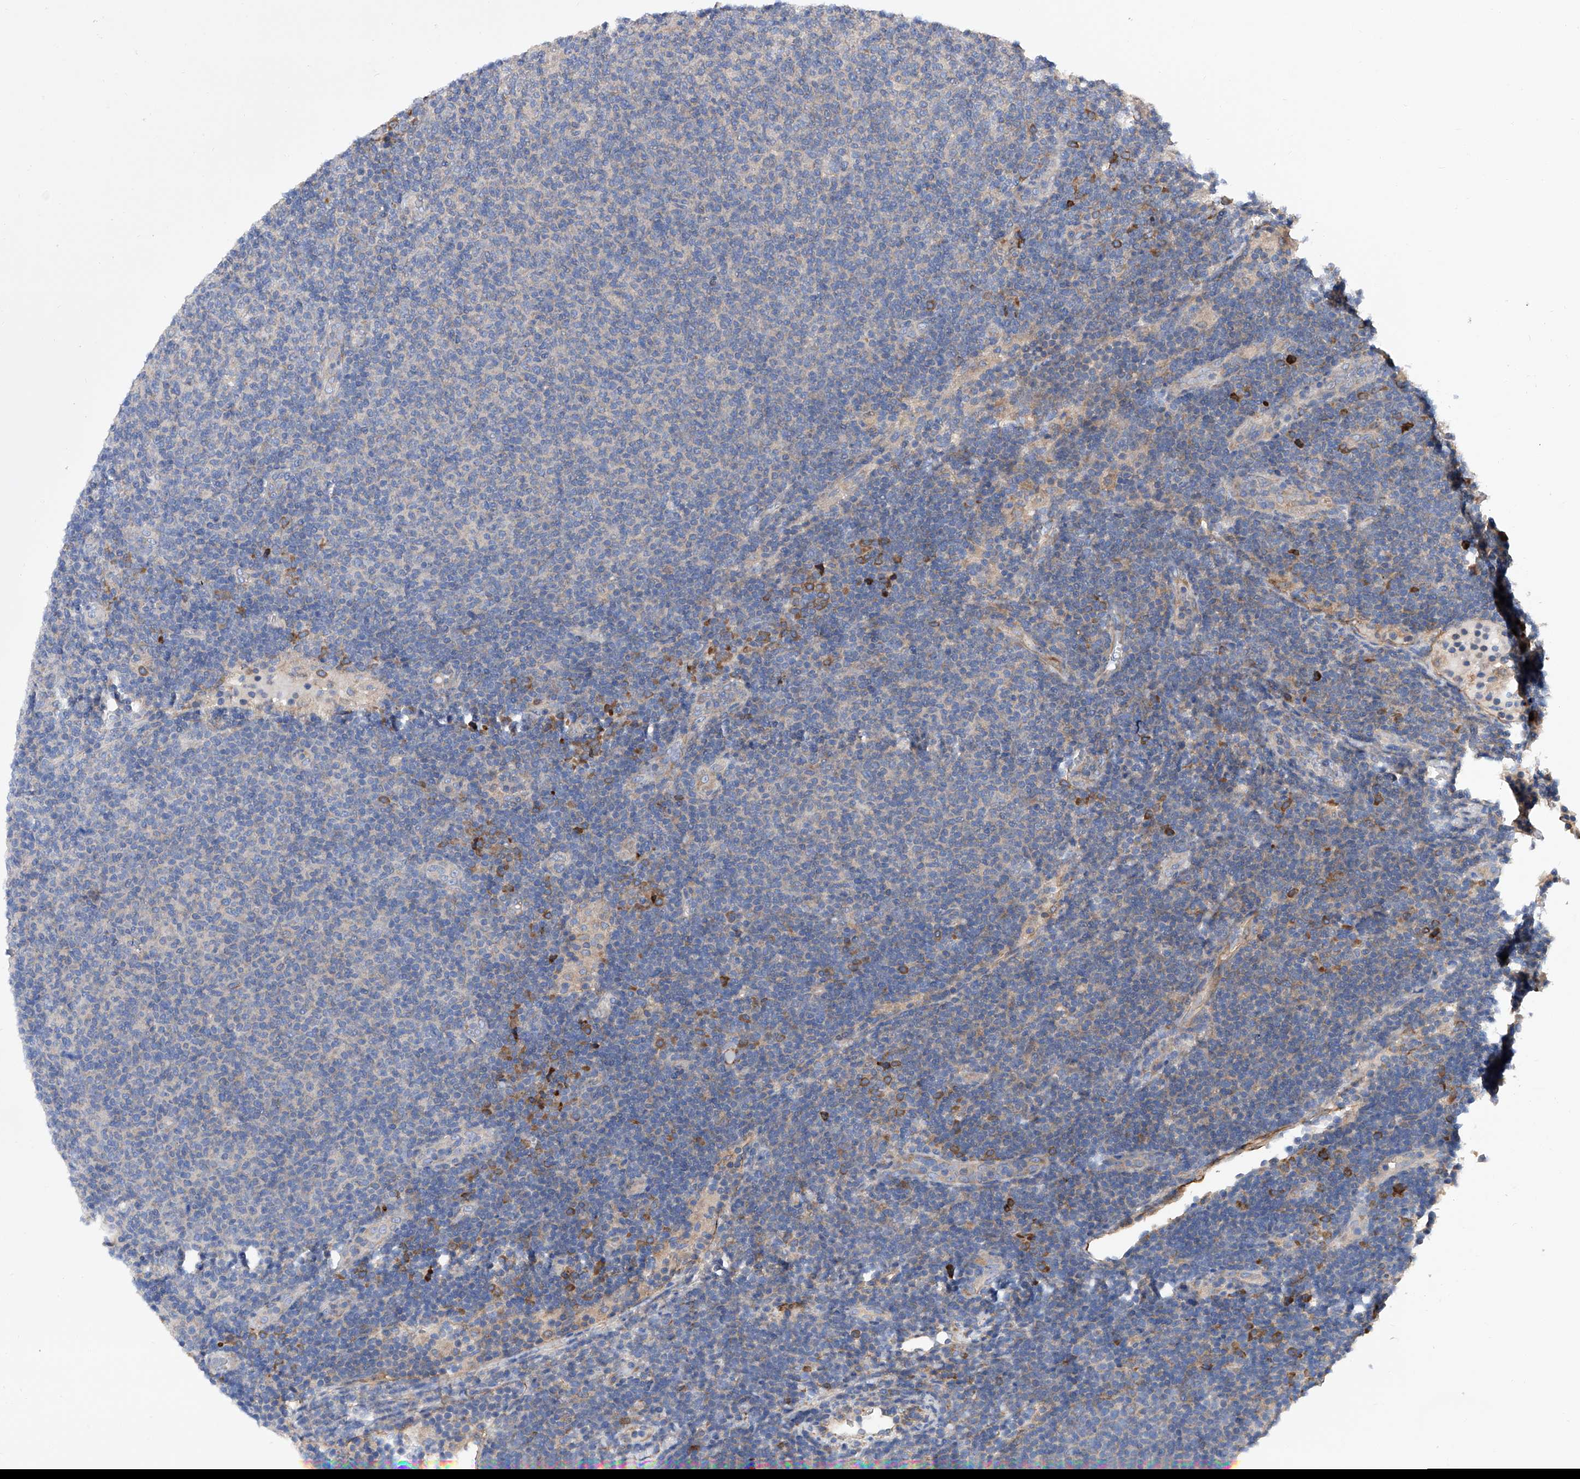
{"staining": {"intensity": "weak", "quantity": "<25%", "location": "cytoplasmic/membranous"}, "tissue": "lymphoma", "cell_type": "Tumor cells", "image_type": "cancer", "snomed": [{"axis": "morphology", "description": "Malignant lymphoma, non-Hodgkin's type, Low grade"}, {"axis": "topography", "description": "Lymph node"}], "caption": "IHC of lymphoma displays no positivity in tumor cells. The staining is performed using DAB brown chromogen with nuclei counter-stained in using hematoxylin.", "gene": "INPP5B", "patient": {"sex": "male", "age": 66}}